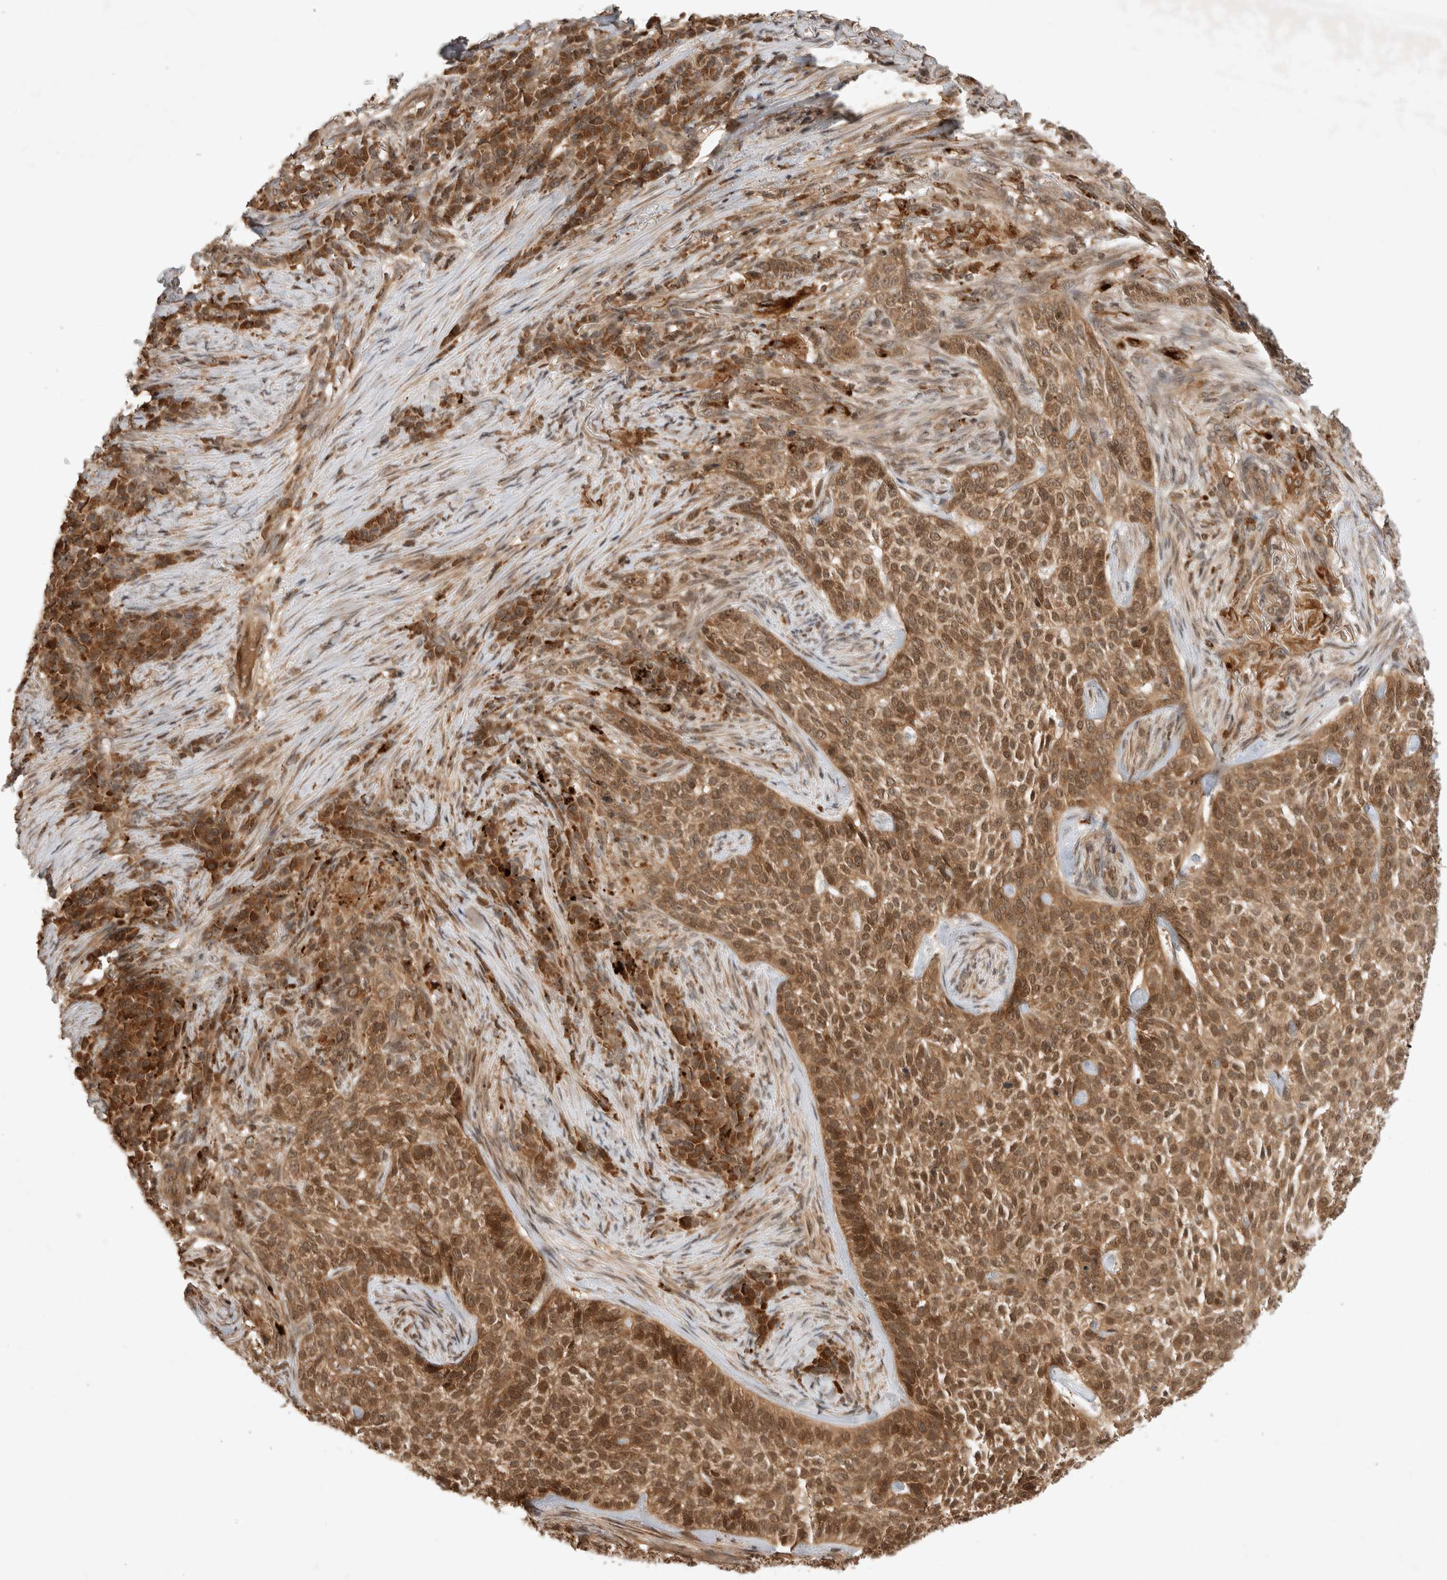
{"staining": {"intensity": "strong", "quantity": ">75%", "location": "cytoplasmic/membranous"}, "tissue": "skin cancer", "cell_type": "Tumor cells", "image_type": "cancer", "snomed": [{"axis": "morphology", "description": "Basal cell carcinoma"}, {"axis": "topography", "description": "Skin"}], "caption": "Basal cell carcinoma (skin) stained for a protein displays strong cytoplasmic/membranous positivity in tumor cells.", "gene": "FAM221A", "patient": {"sex": "female", "age": 64}}